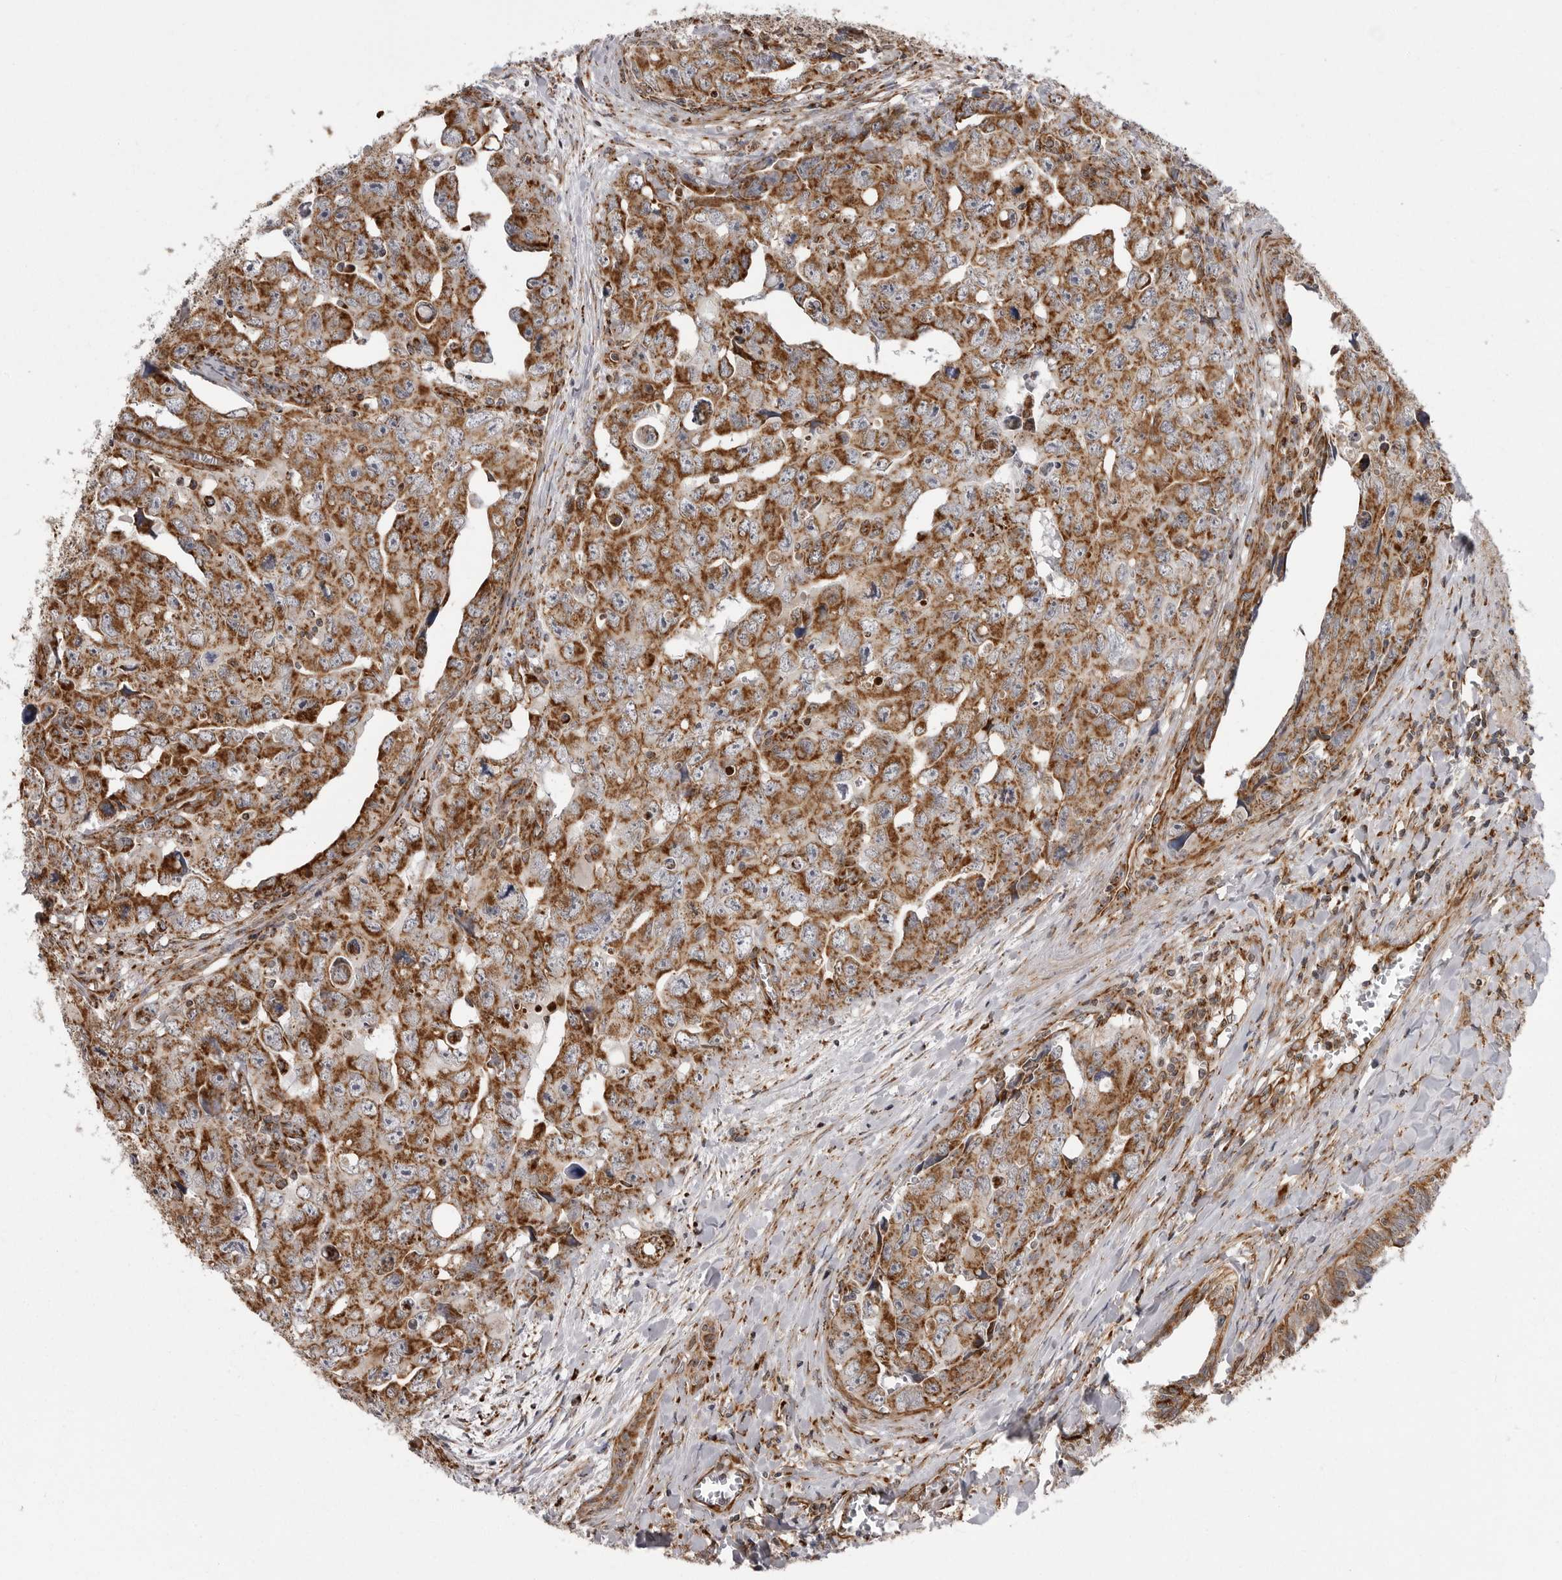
{"staining": {"intensity": "moderate", "quantity": ">75%", "location": "cytoplasmic/membranous"}, "tissue": "testis cancer", "cell_type": "Tumor cells", "image_type": "cancer", "snomed": [{"axis": "morphology", "description": "Carcinoma, Embryonal, NOS"}, {"axis": "topography", "description": "Testis"}], "caption": "This image displays testis cancer stained with IHC to label a protein in brown. The cytoplasmic/membranous of tumor cells show moderate positivity for the protein. Nuclei are counter-stained blue.", "gene": "FH", "patient": {"sex": "male", "age": 28}}